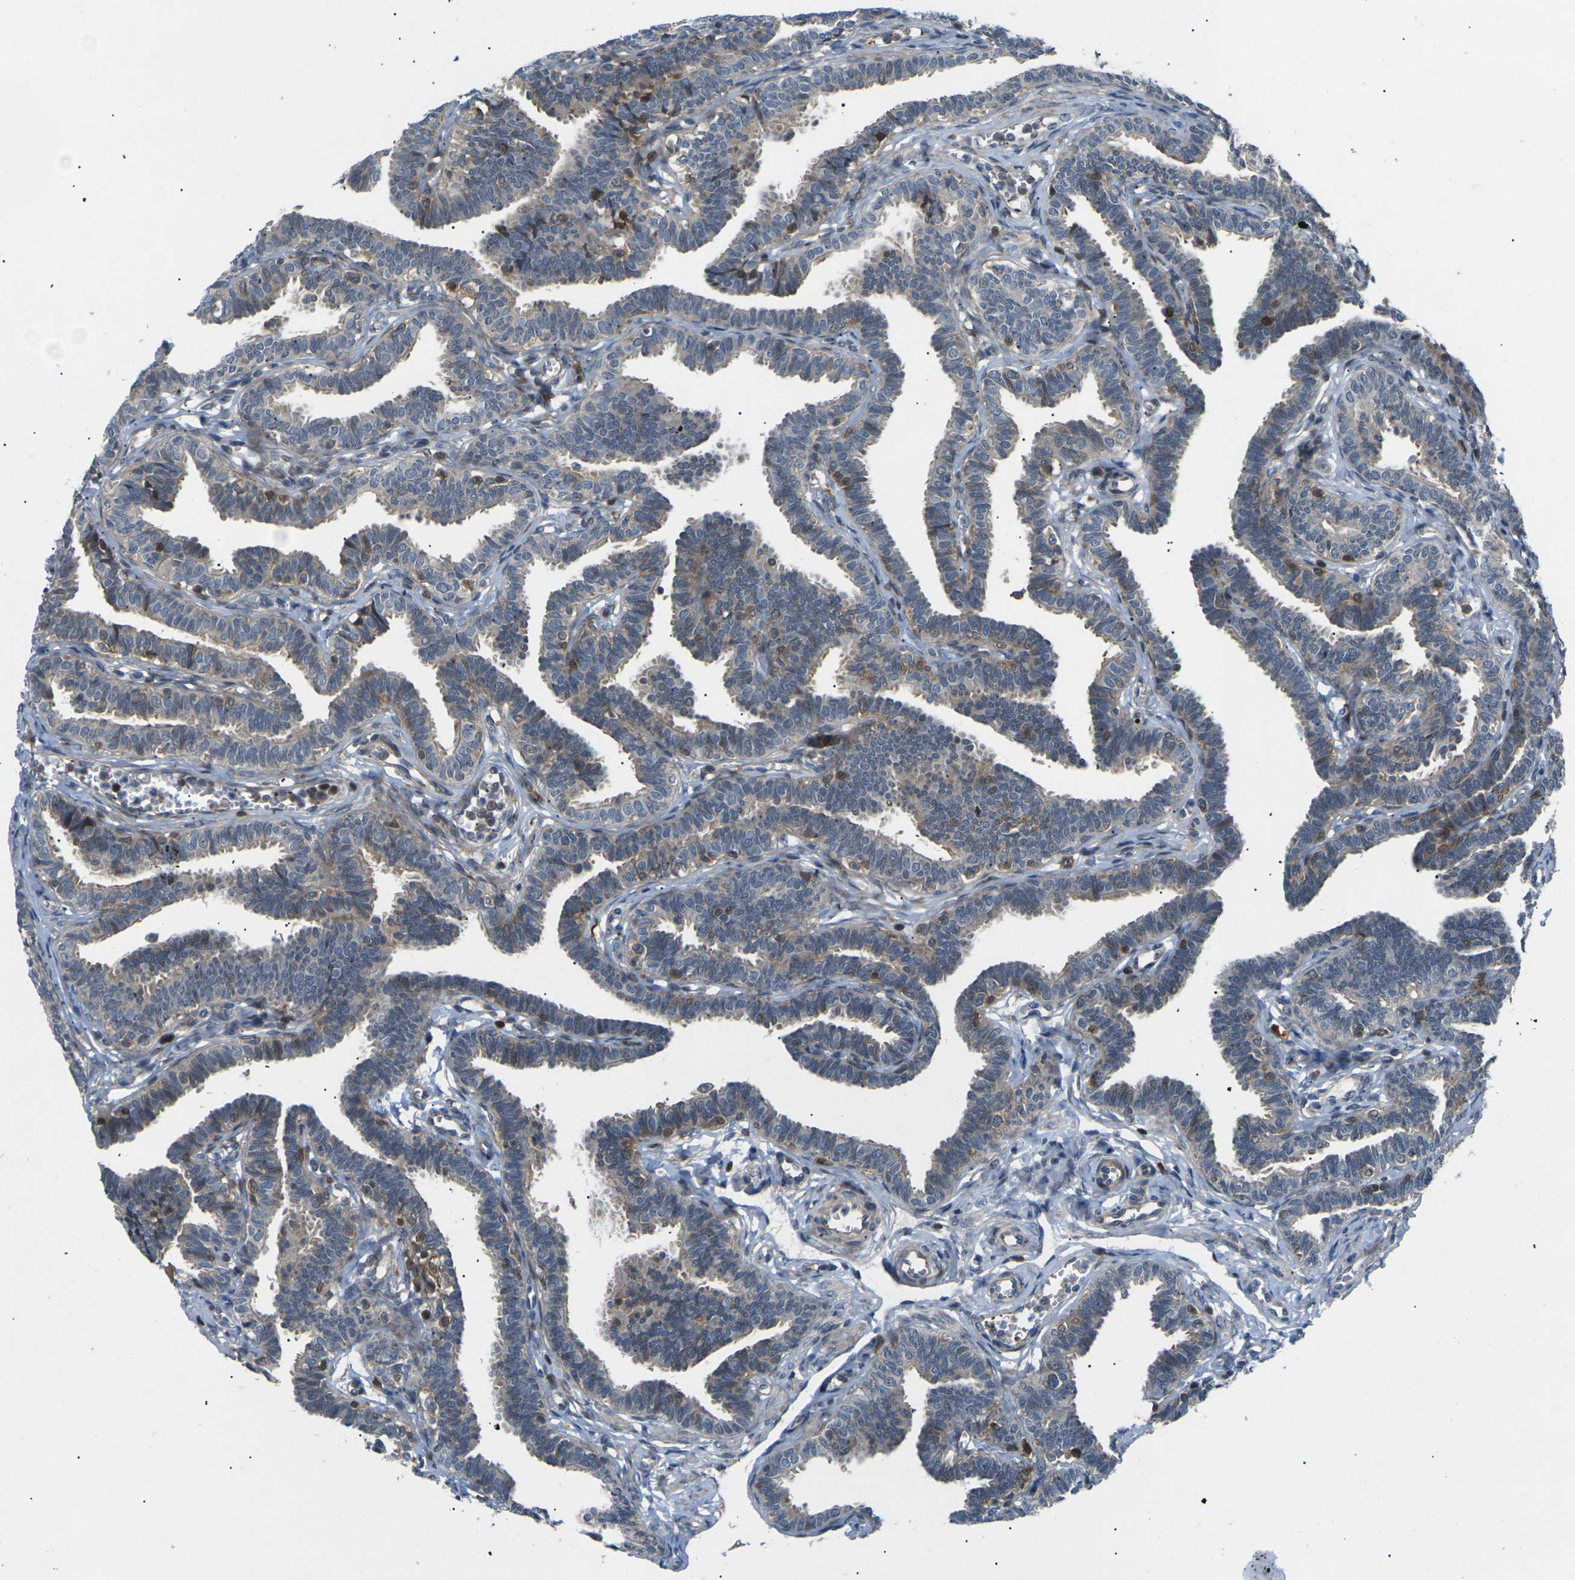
{"staining": {"intensity": "moderate", "quantity": "<25%", "location": "cytoplasmic/membranous,nuclear"}, "tissue": "fallopian tube", "cell_type": "Glandular cells", "image_type": "normal", "snomed": [{"axis": "morphology", "description": "Normal tissue, NOS"}, {"axis": "topography", "description": "Fallopian tube"}, {"axis": "topography", "description": "Ovary"}], "caption": "A high-resolution histopathology image shows immunohistochemistry staining of benign fallopian tube, which shows moderate cytoplasmic/membranous,nuclear staining in approximately <25% of glandular cells.", "gene": "RPS6KA3", "patient": {"sex": "female", "age": 23}}